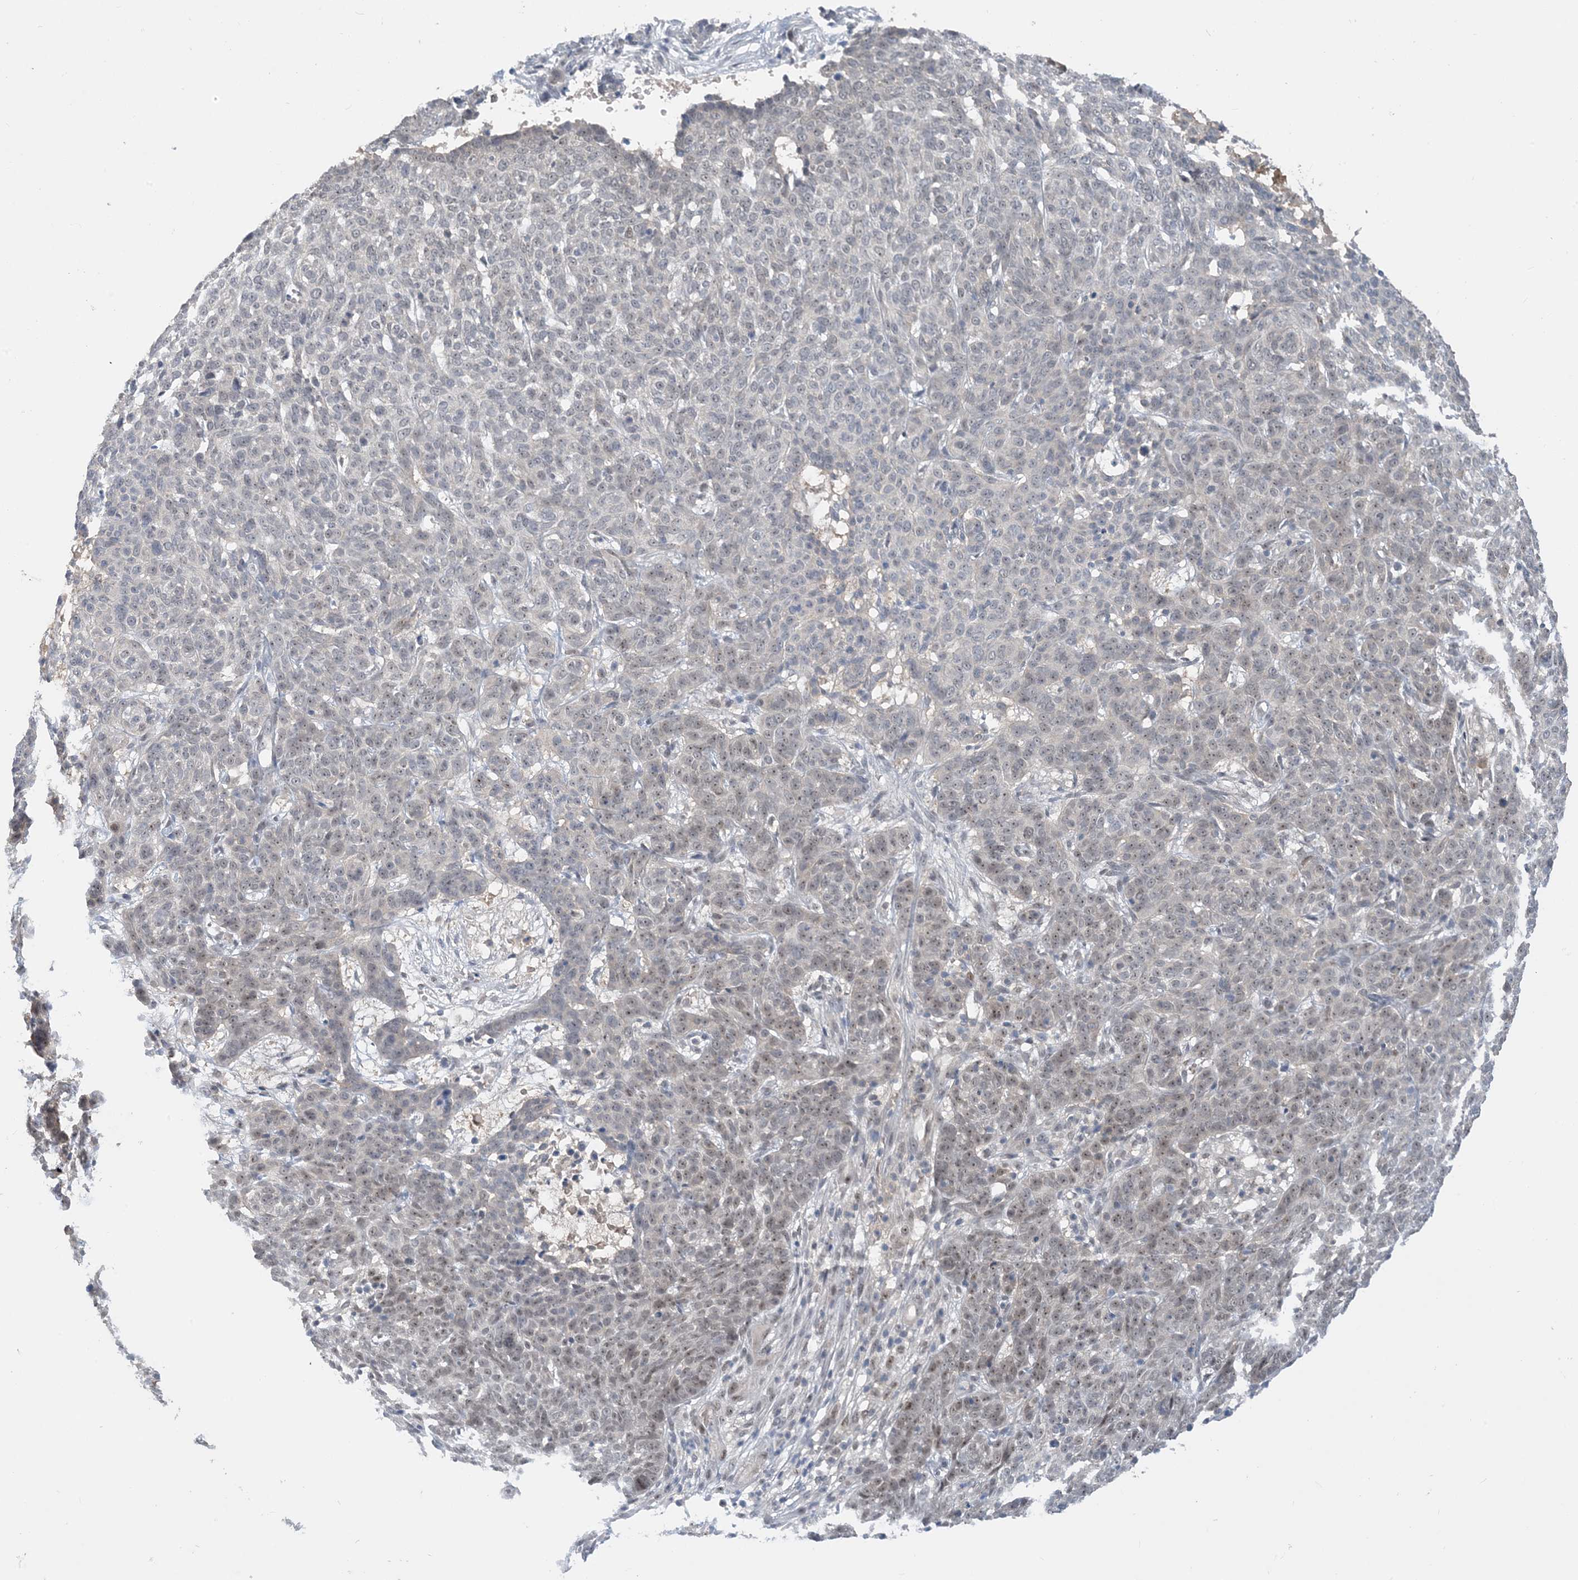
{"staining": {"intensity": "weak", "quantity": "25%-75%", "location": "nuclear"}, "tissue": "skin cancer", "cell_type": "Tumor cells", "image_type": "cancer", "snomed": [{"axis": "morphology", "description": "Basal cell carcinoma"}, {"axis": "topography", "description": "Skin"}], "caption": "Tumor cells display weak nuclear positivity in approximately 25%-75% of cells in basal cell carcinoma (skin).", "gene": "UBE2E1", "patient": {"sex": "male", "age": 85}}